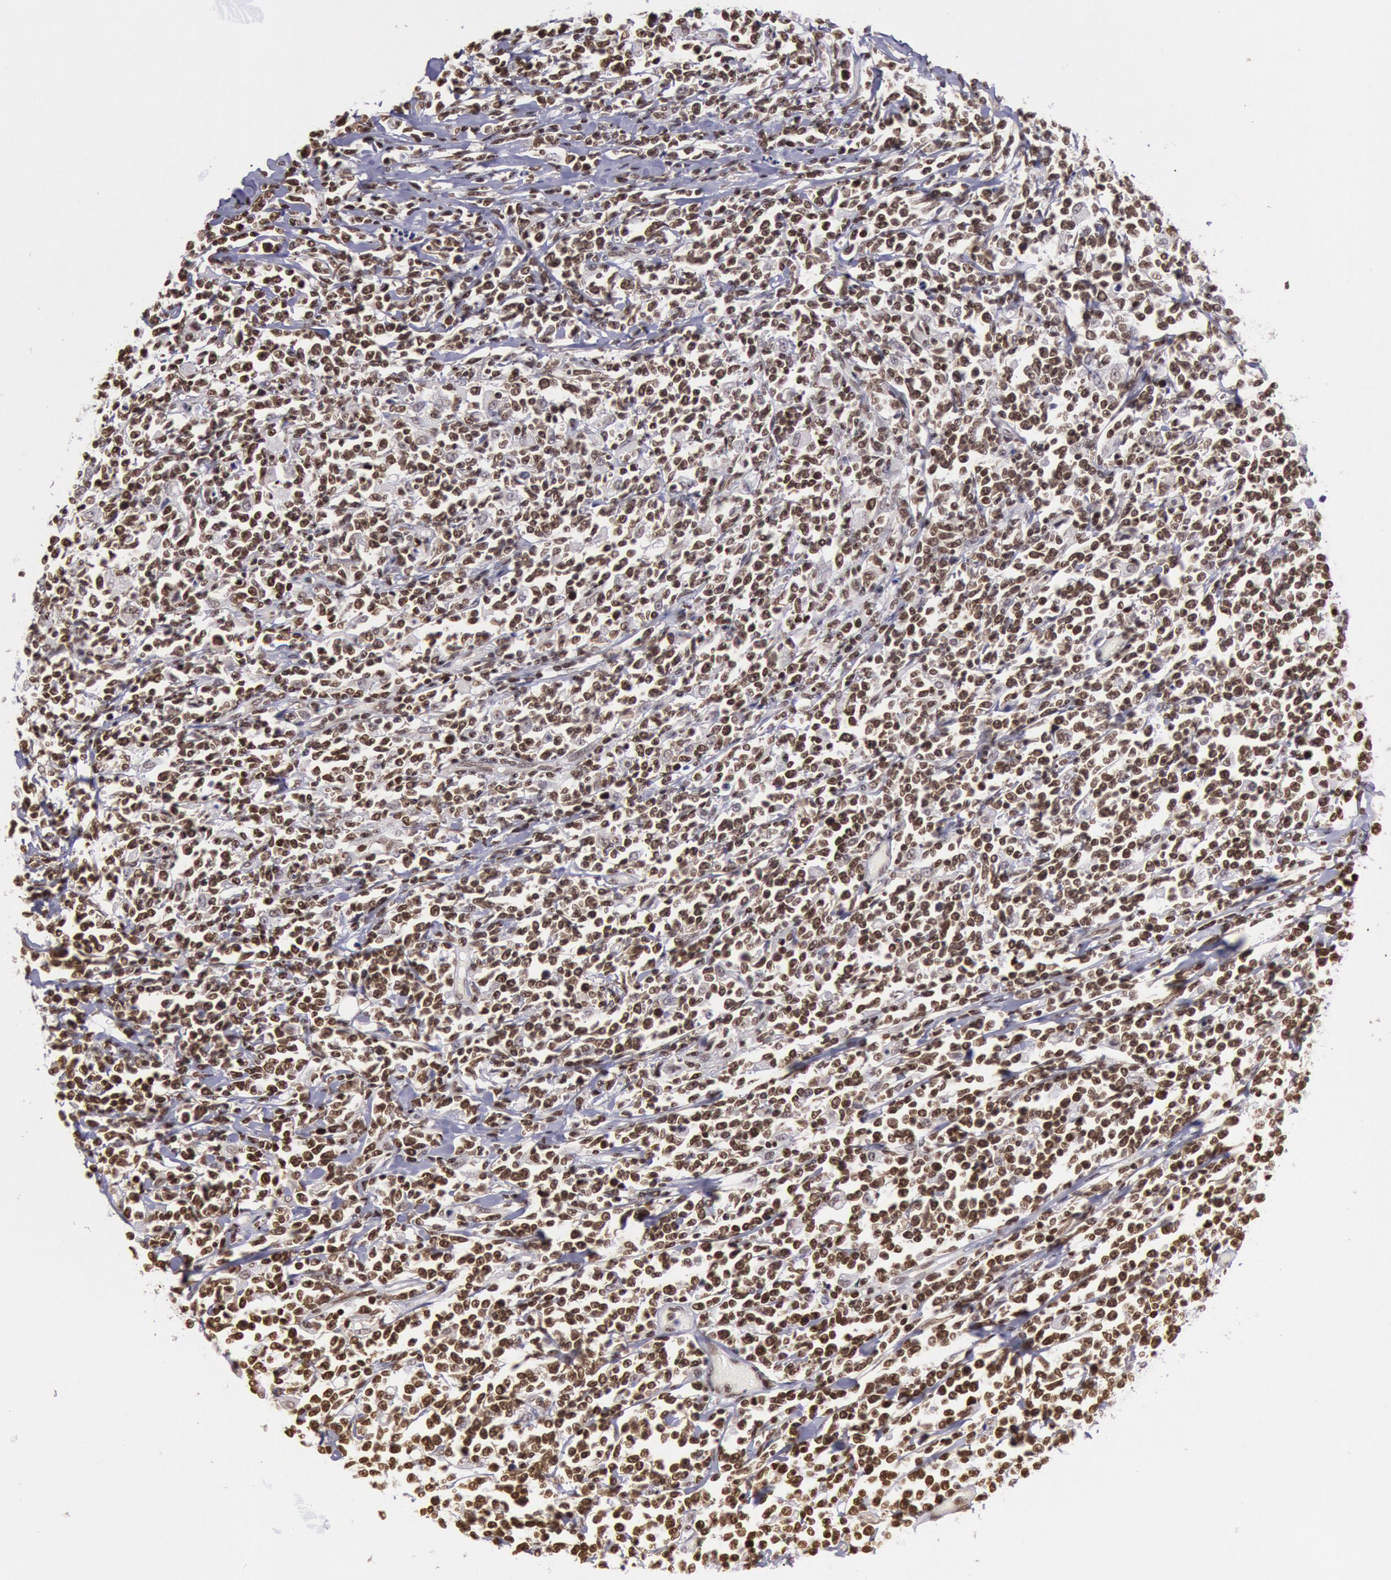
{"staining": {"intensity": "strong", "quantity": ">75%", "location": "nuclear"}, "tissue": "lymphoma", "cell_type": "Tumor cells", "image_type": "cancer", "snomed": [{"axis": "morphology", "description": "Malignant lymphoma, non-Hodgkin's type, High grade"}, {"axis": "topography", "description": "Colon"}], "caption": "A high-resolution histopathology image shows immunohistochemistry staining of high-grade malignant lymphoma, non-Hodgkin's type, which reveals strong nuclear expression in approximately >75% of tumor cells. The staining is performed using DAB brown chromogen to label protein expression. The nuclei are counter-stained blue using hematoxylin.", "gene": "NKAP", "patient": {"sex": "male", "age": 82}}